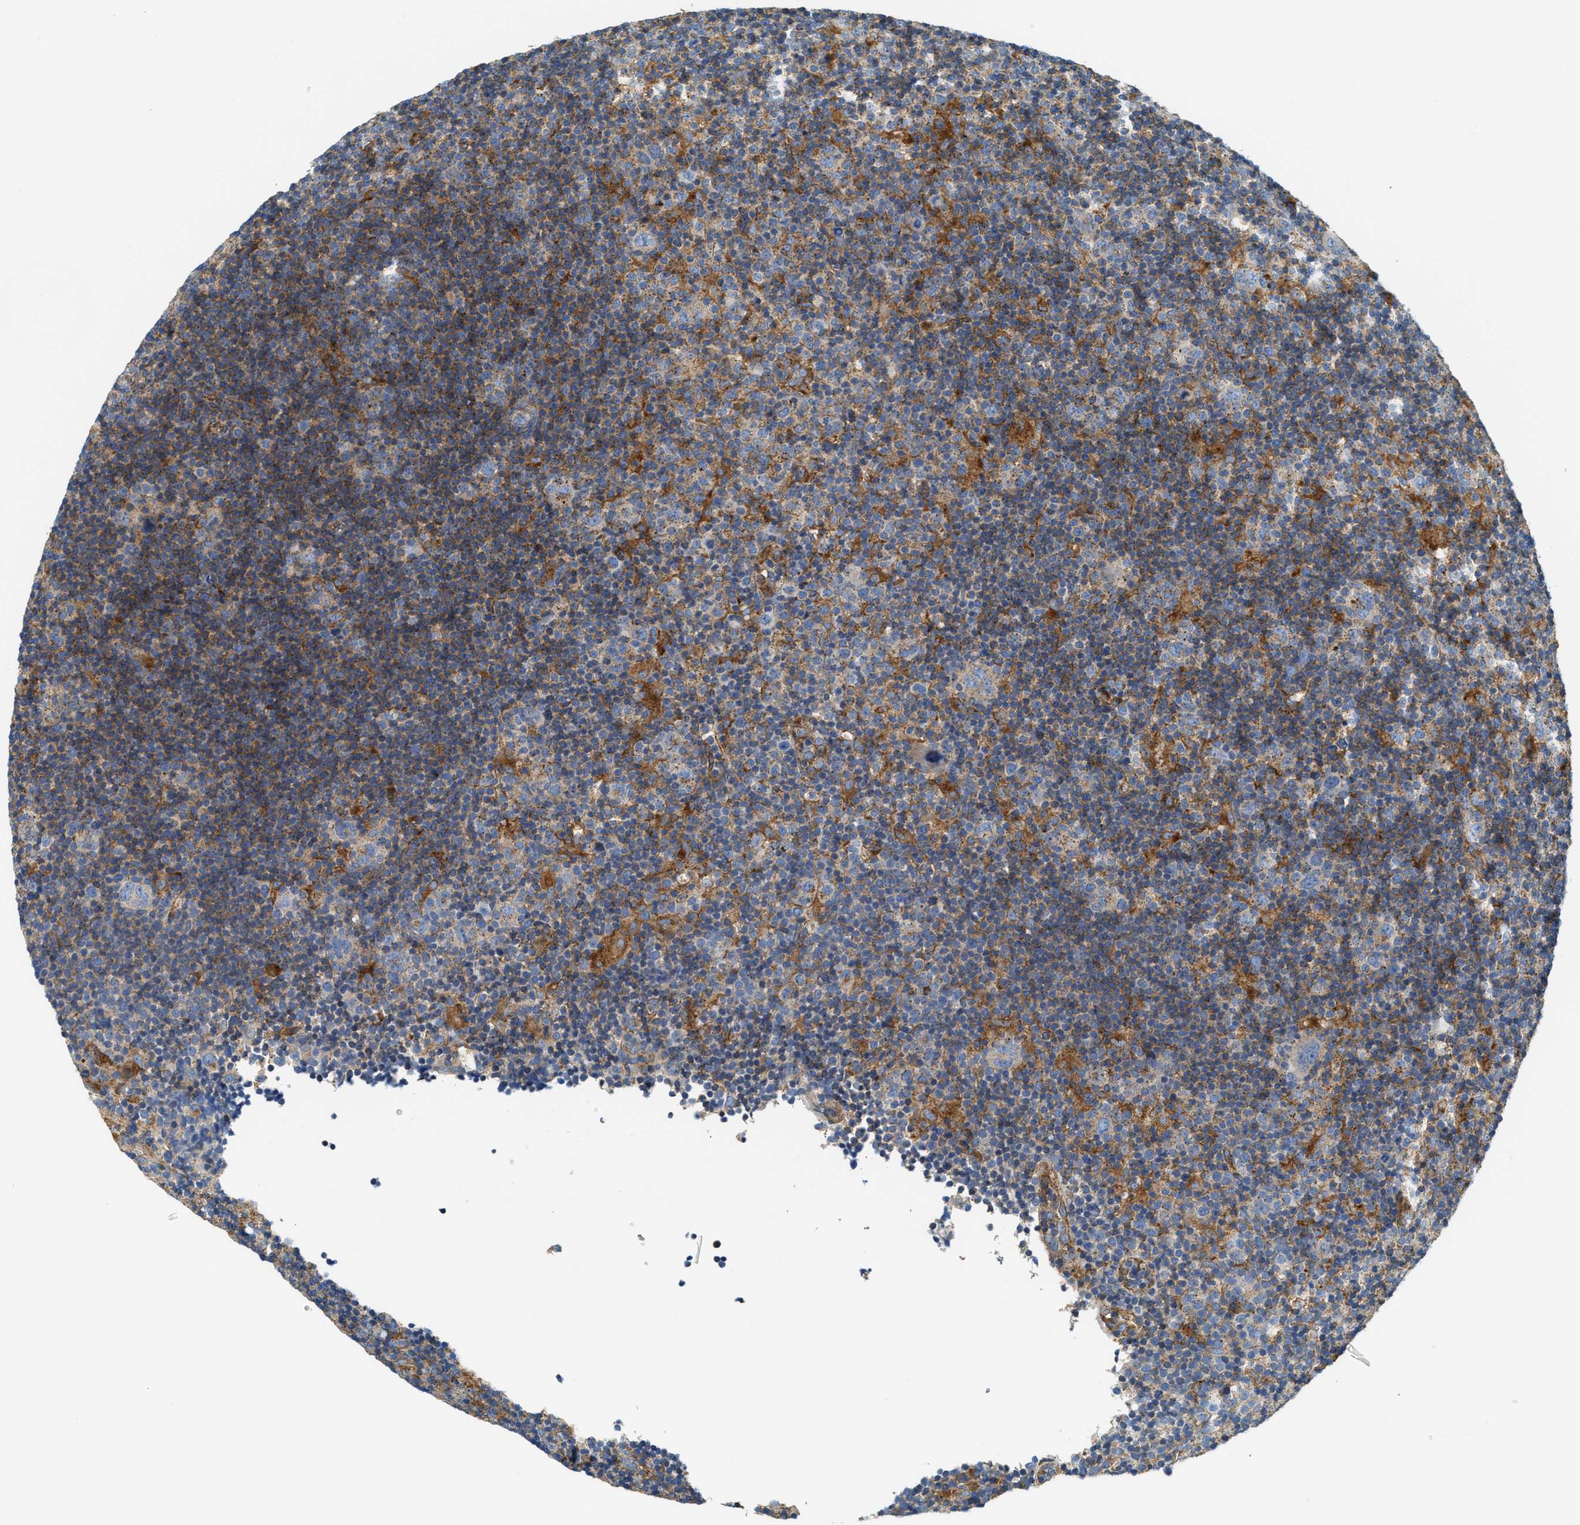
{"staining": {"intensity": "negative", "quantity": "none", "location": "none"}, "tissue": "lymphoma", "cell_type": "Tumor cells", "image_type": "cancer", "snomed": [{"axis": "morphology", "description": "Hodgkin's disease, NOS"}, {"axis": "topography", "description": "Lymph node"}], "caption": "Protein analysis of Hodgkin's disease shows no significant staining in tumor cells. Brightfield microscopy of IHC stained with DAB (brown) and hematoxylin (blue), captured at high magnification.", "gene": "NSUN7", "patient": {"sex": "female", "age": 57}}